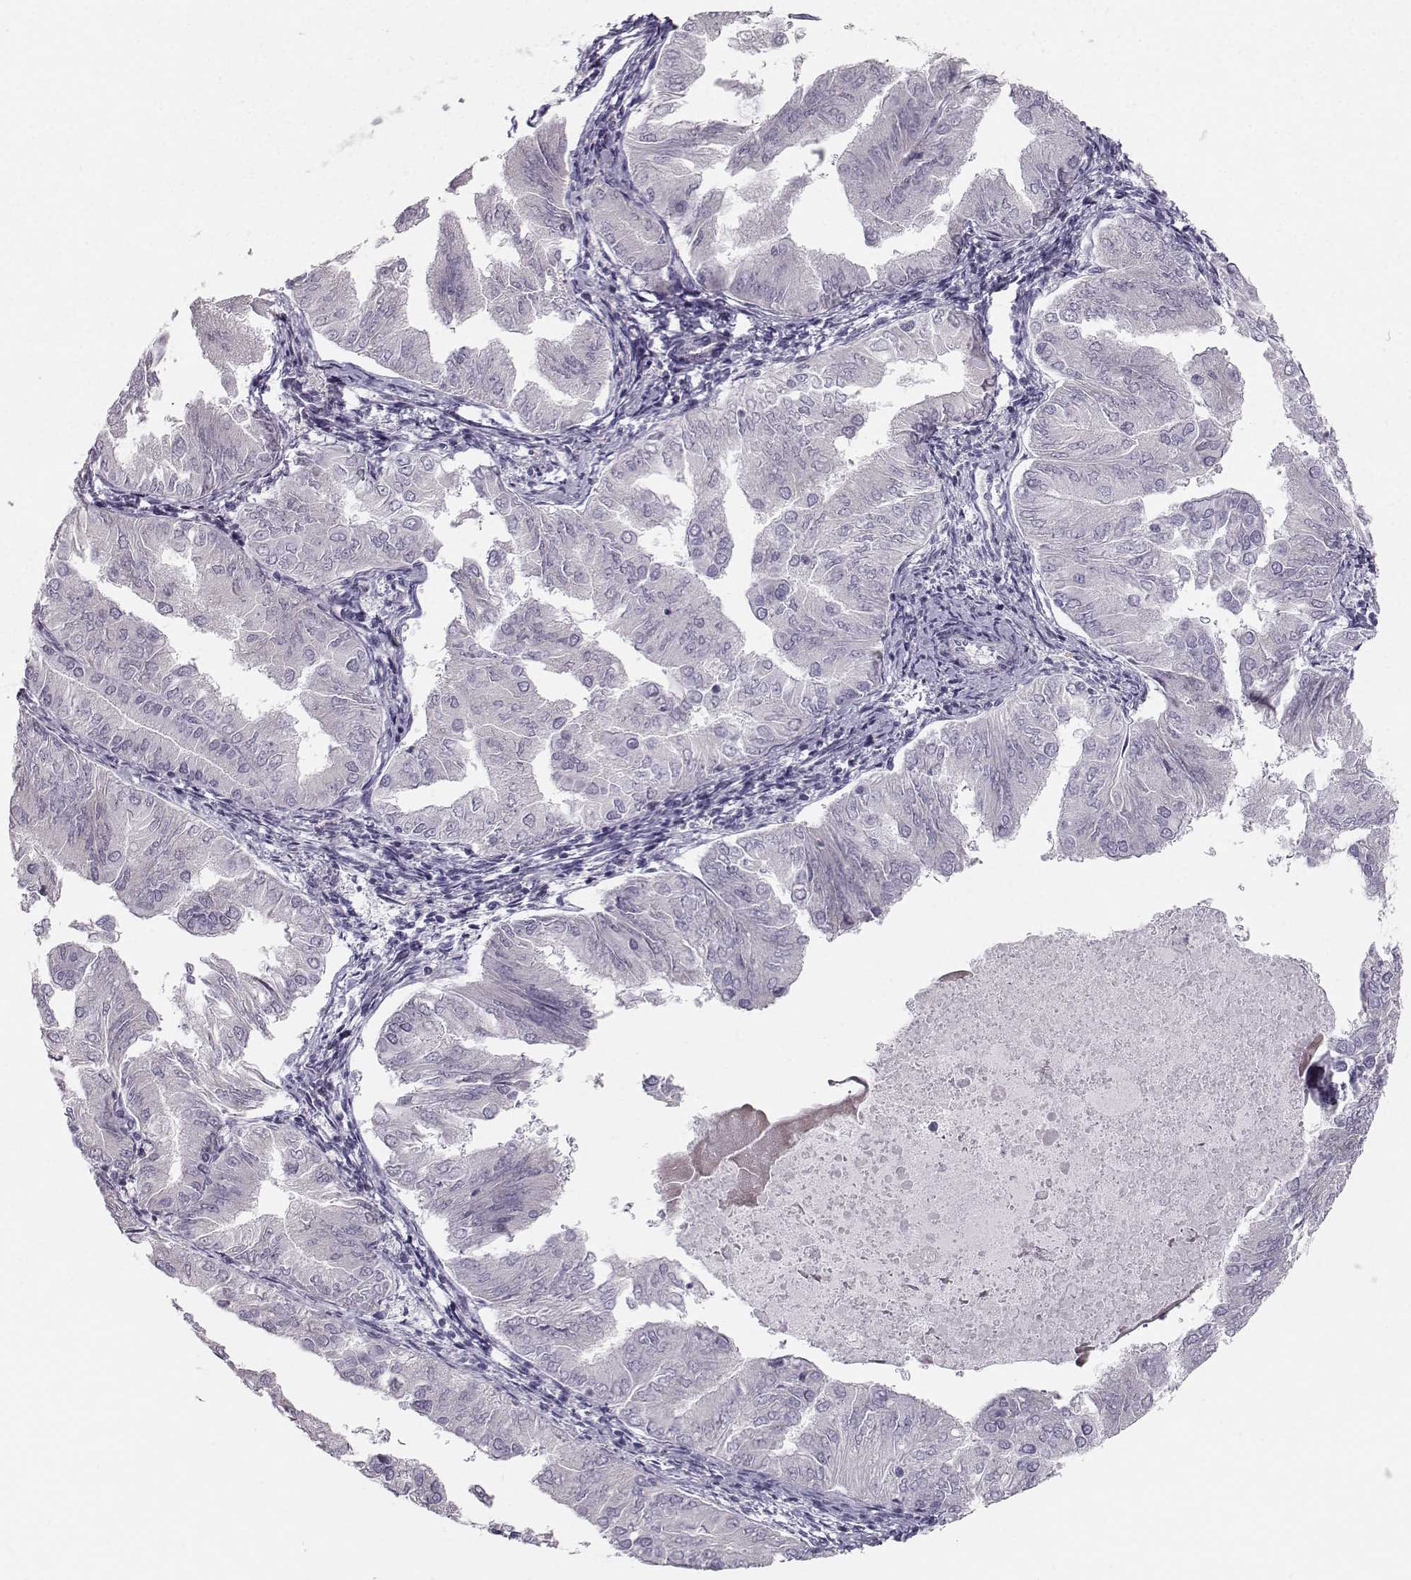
{"staining": {"intensity": "negative", "quantity": "none", "location": "none"}, "tissue": "endometrial cancer", "cell_type": "Tumor cells", "image_type": "cancer", "snomed": [{"axis": "morphology", "description": "Adenocarcinoma, NOS"}, {"axis": "topography", "description": "Endometrium"}], "caption": "Micrograph shows no significant protein expression in tumor cells of endometrial cancer.", "gene": "CASR", "patient": {"sex": "female", "age": 53}}